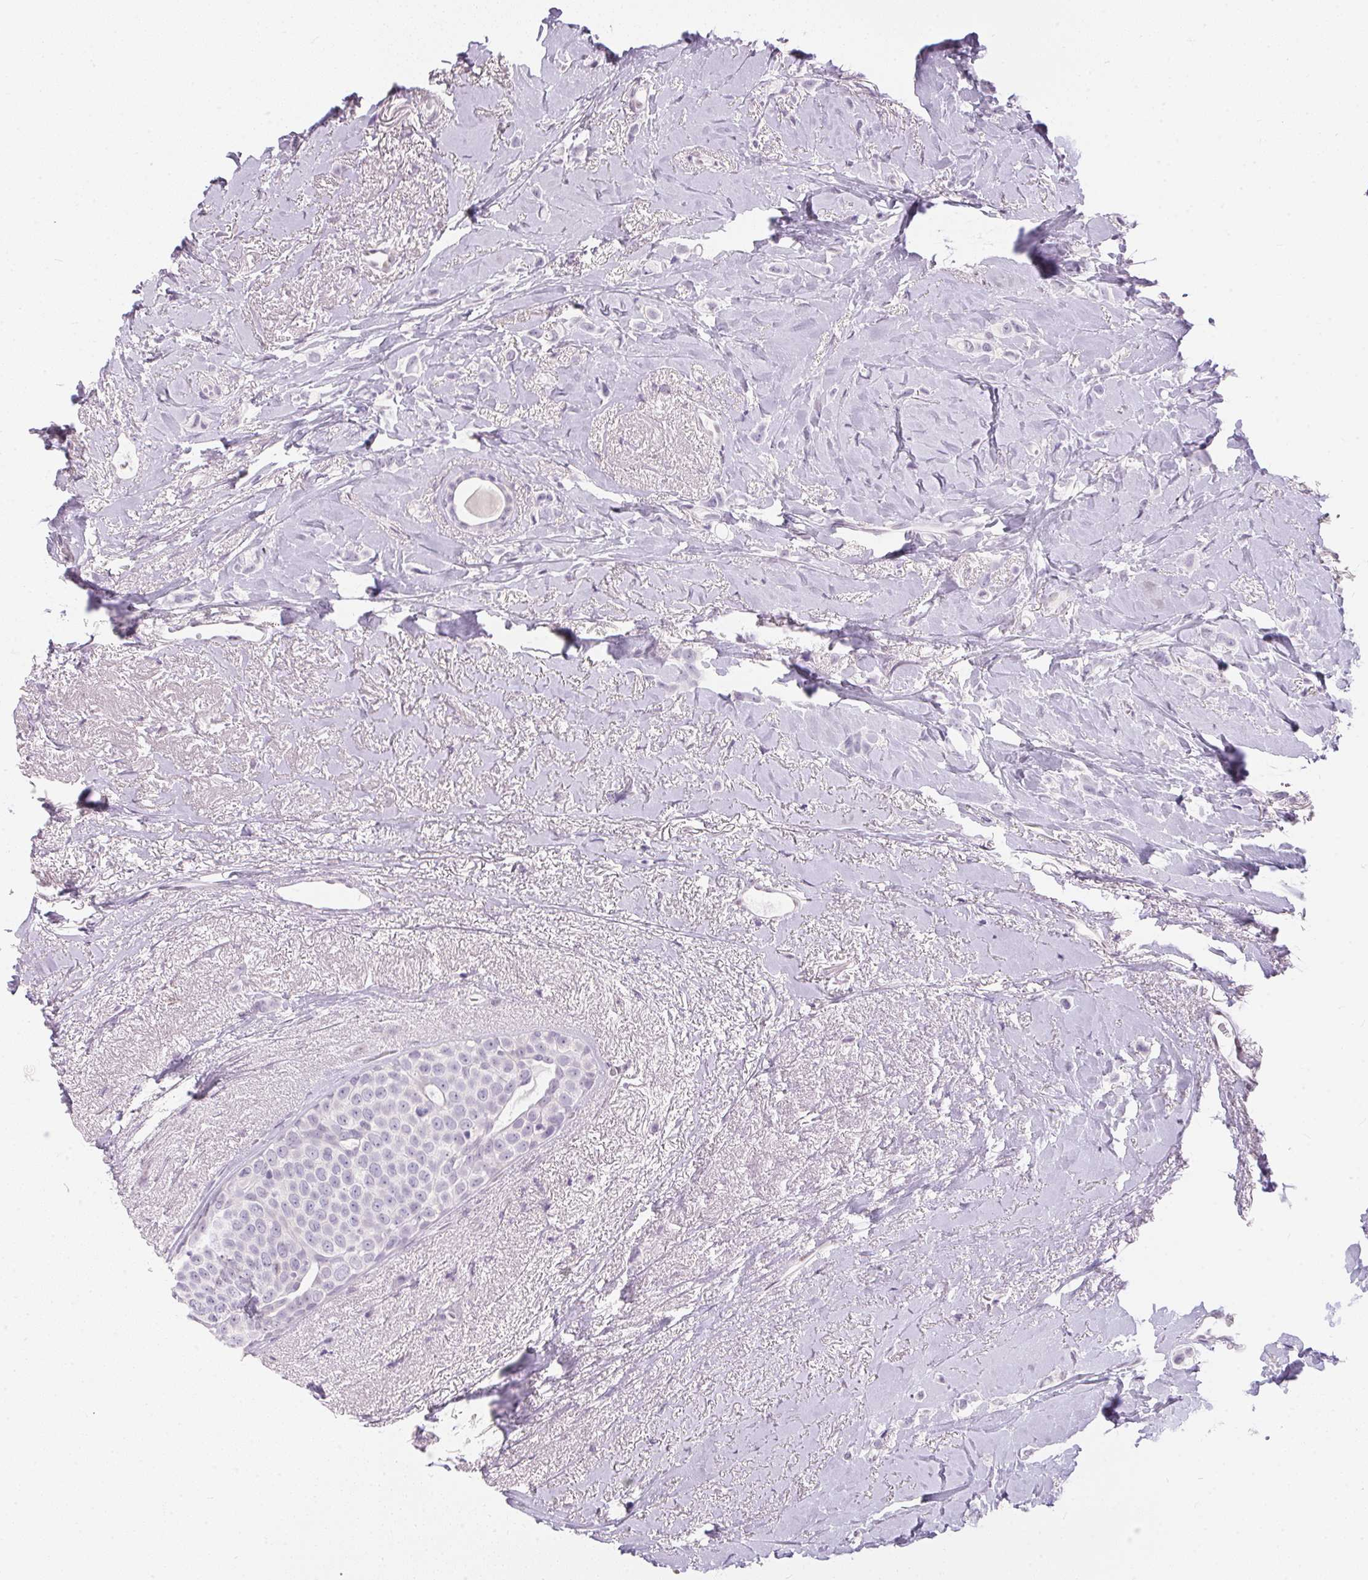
{"staining": {"intensity": "negative", "quantity": "none", "location": "none"}, "tissue": "breast cancer", "cell_type": "Tumor cells", "image_type": "cancer", "snomed": [{"axis": "morphology", "description": "Lobular carcinoma"}, {"axis": "topography", "description": "Breast"}], "caption": "This image is of breast lobular carcinoma stained with IHC to label a protein in brown with the nuclei are counter-stained blue. There is no expression in tumor cells. (DAB IHC visualized using brightfield microscopy, high magnification).", "gene": "GBP6", "patient": {"sex": "female", "age": 66}}